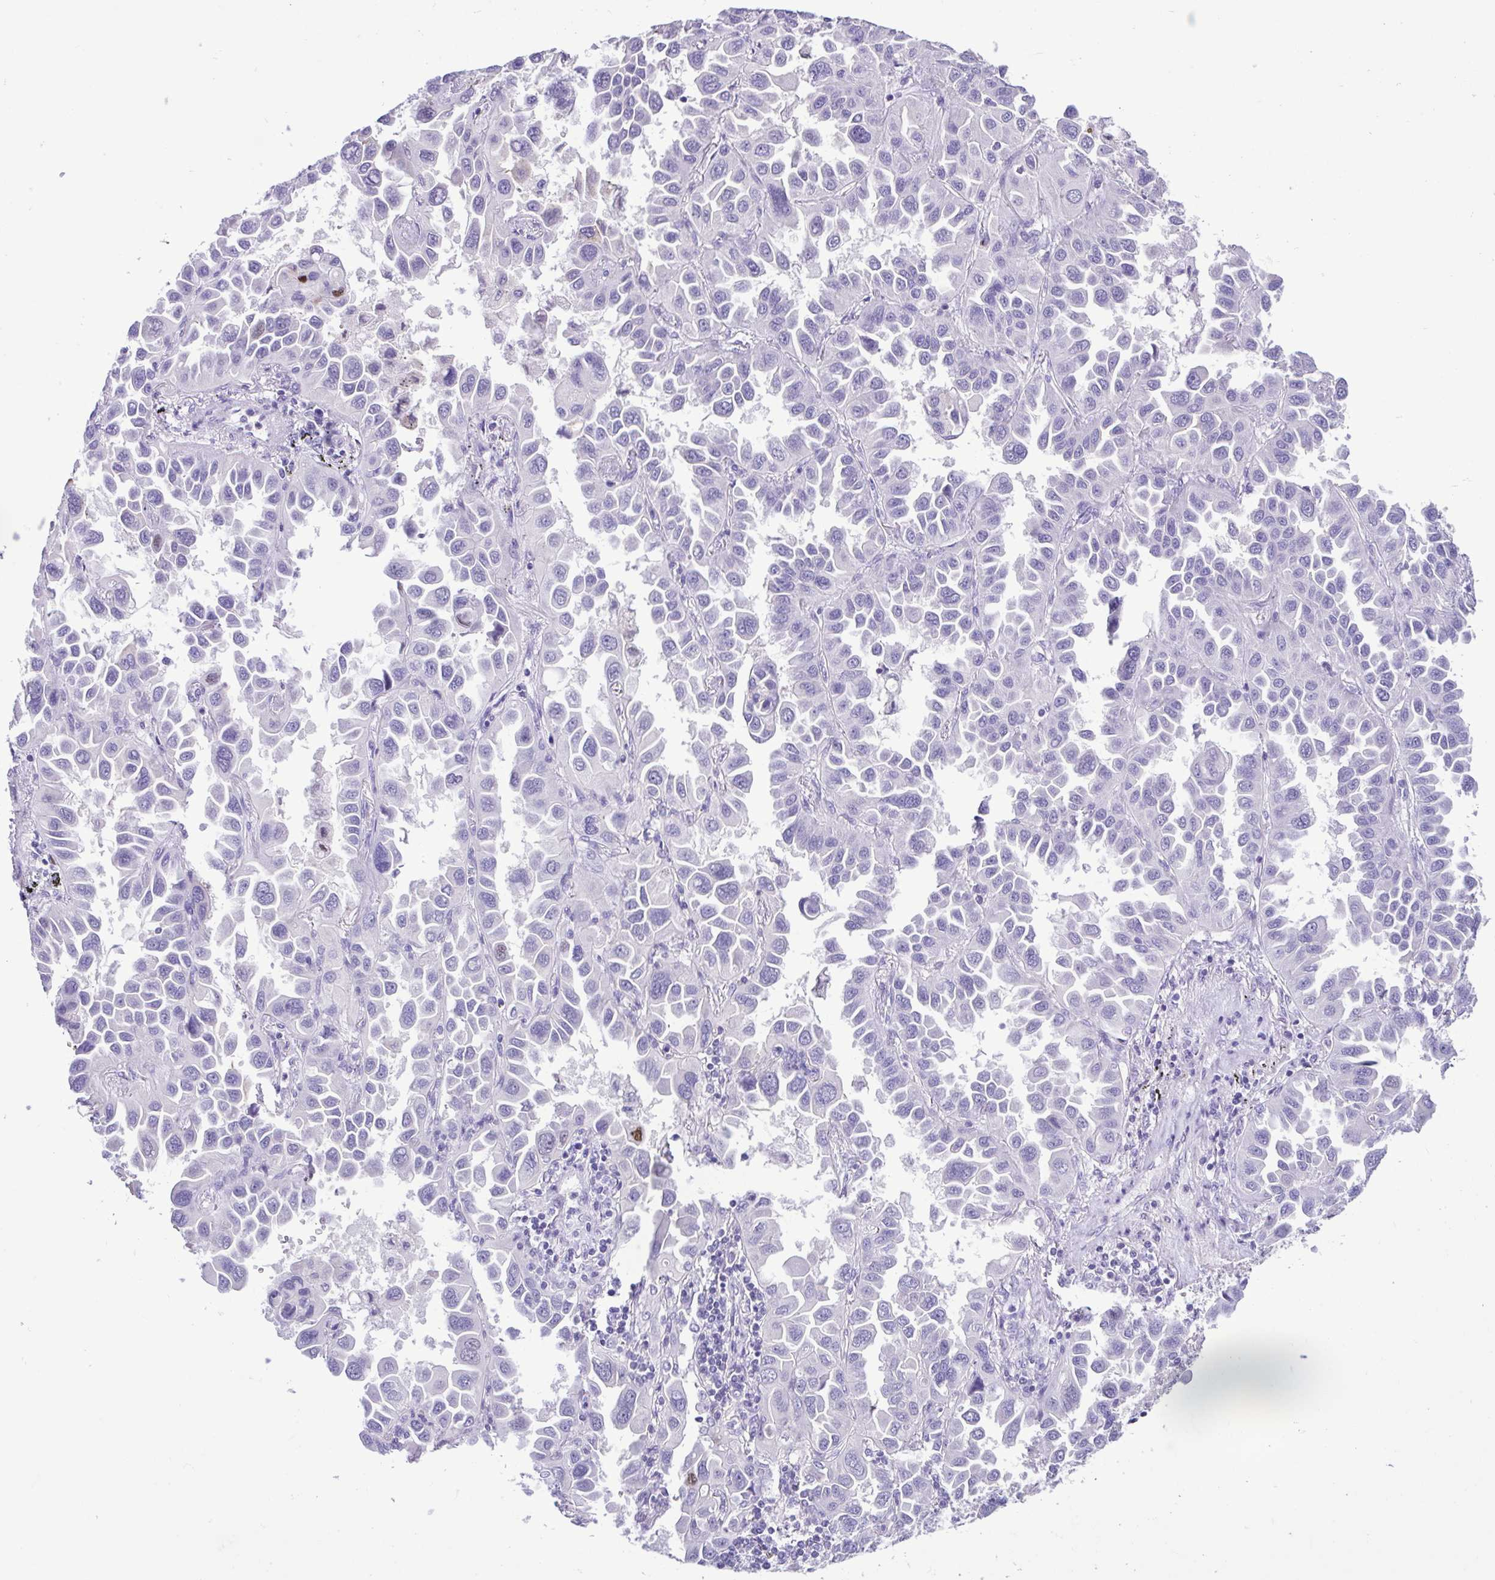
{"staining": {"intensity": "negative", "quantity": "none", "location": "none"}, "tissue": "lung cancer", "cell_type": "Tumor cells", "image_type": "cancer", "snomed": [{"axis": "morphology", "description": "Adenocarcinoma, NOS"}, {"axis": "topography", "description": "Lung"}], "caption": "DAB (3,3'-diaminobenzidine) immunohistochemical staining of human adenocarcinoma (lung) shows no significant expression in tumor cells. (Brightfield microscopy of DAB (3,3'-diaminobenzidine) immunohistochemistry (IHC) at high magnification).", "gene": "CBY2", "patient": {"sex": "male", "age": 64}}